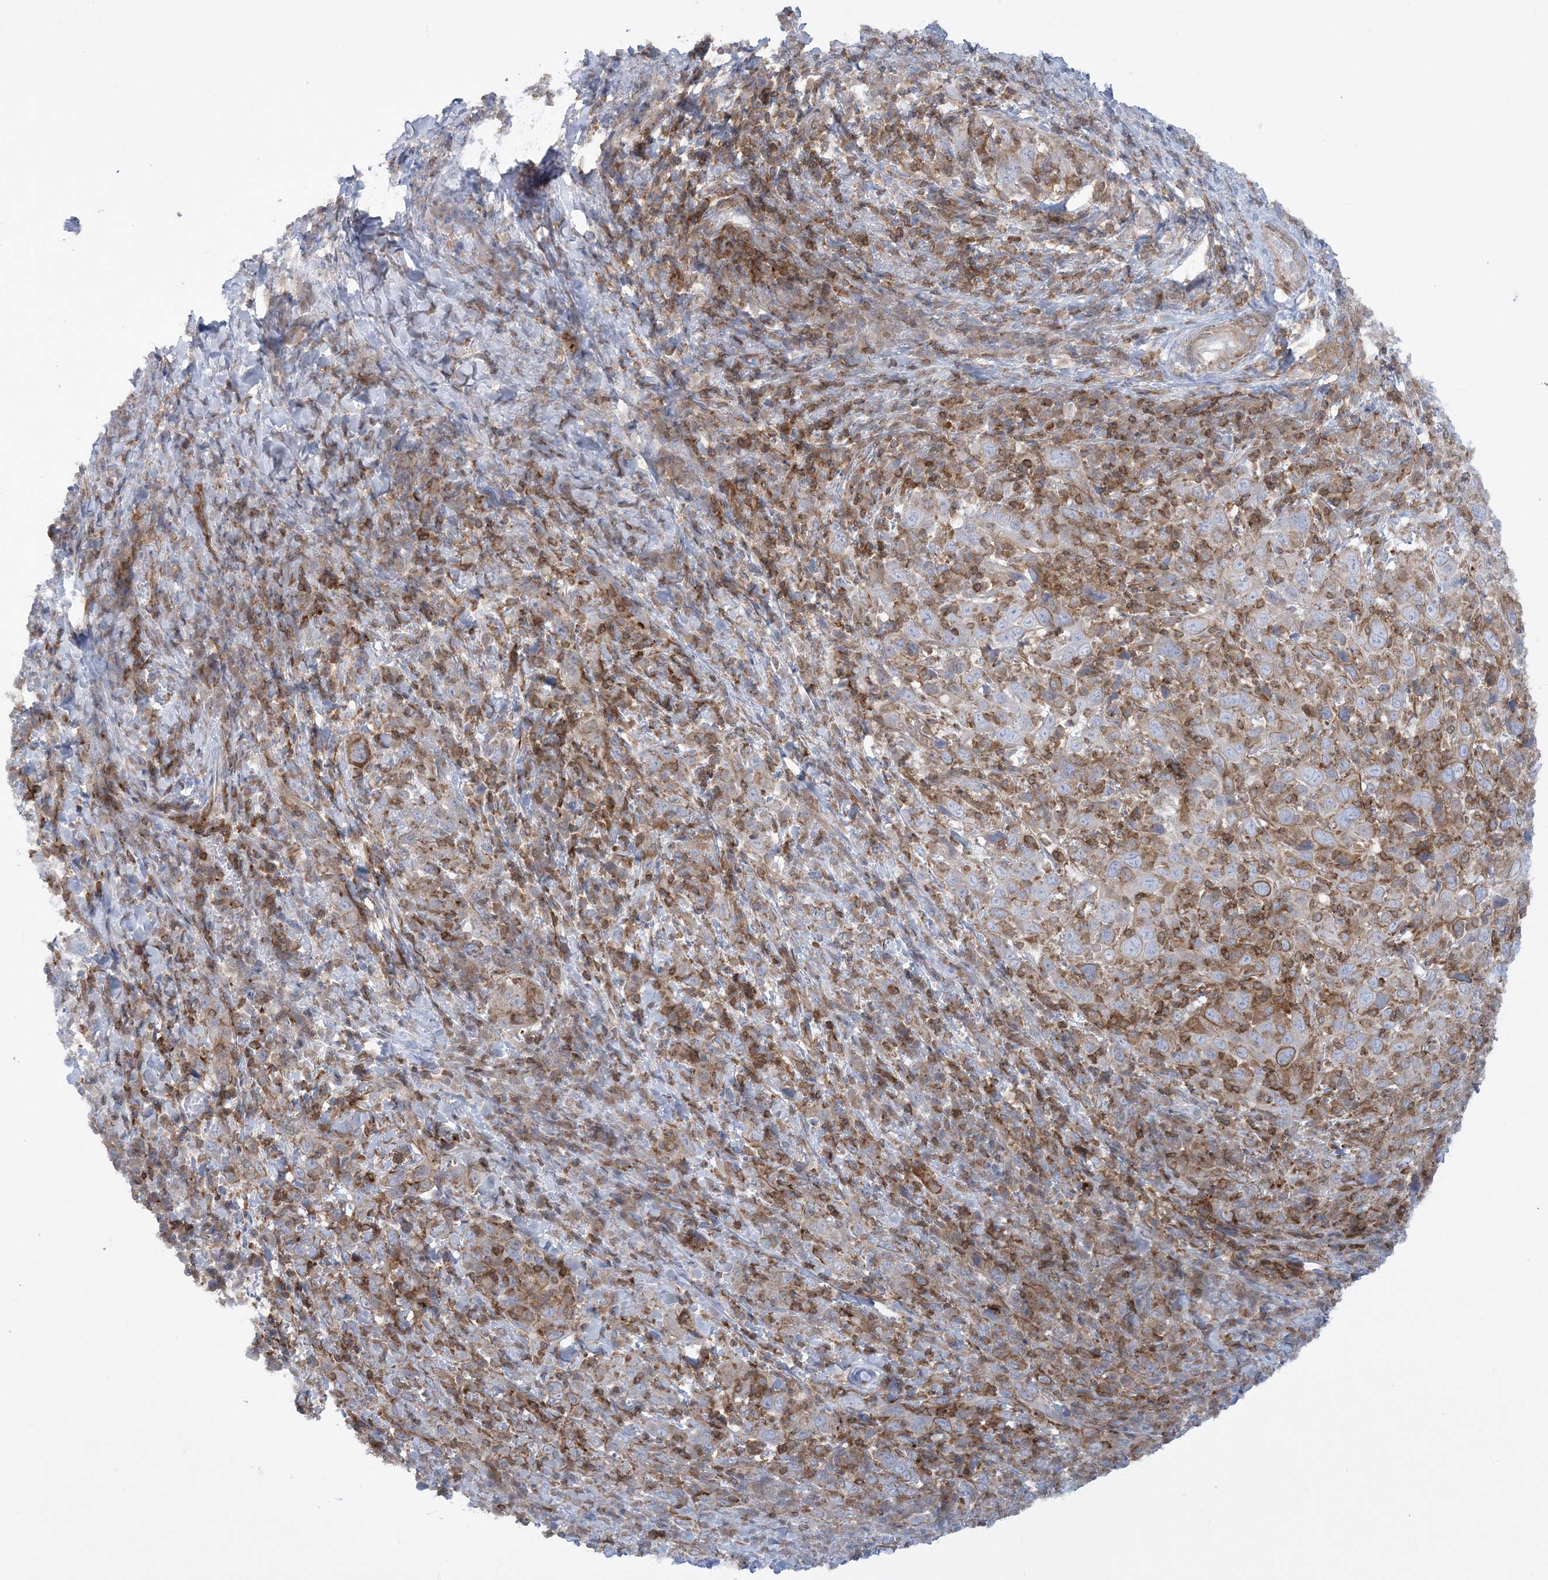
{"staining": {"intensity": "moderate", "quantity": "<25%", "location": "cytoplasmic/membranous"}, "tissue": "cervical cancer", "cell_type": "Tumor cells", "image_type": "cancer", "snomed": [{"axis": "morphology", "description": "Squamous cell carcinoma, NOS"}, {"axis": "topography", "description": "Cervix"}], "caption": "A micrograph showing moderate cytoplasmic/membranous staining in about <25% of tumor cells in cervical cancer (squamous cell carcinoma), as visualized by brown immunohistochemical staining.", "gene": "ARHGAP30", "patient": {"sex": "female", "age": 46}}